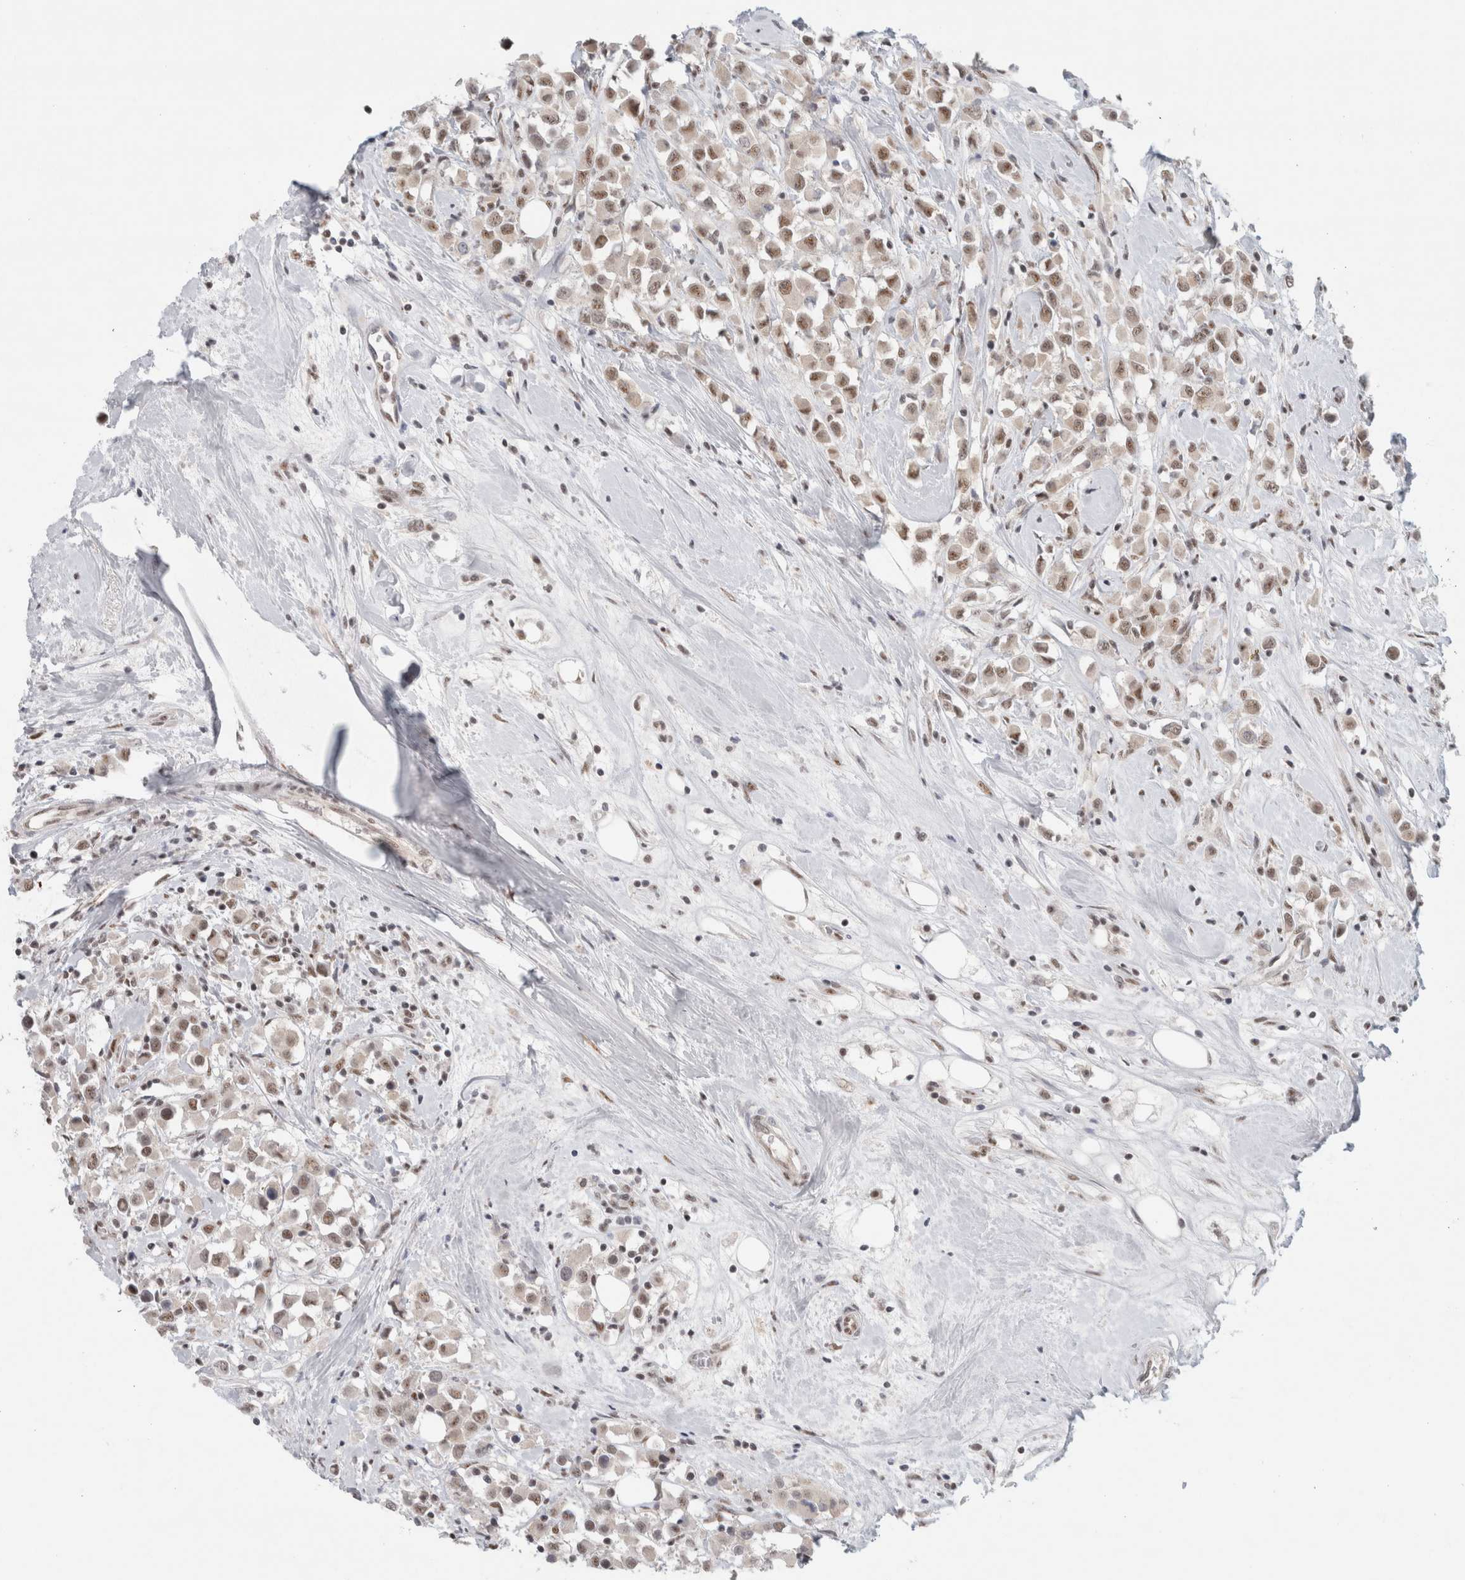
{"staining": {"intensity": "moderate", "quantity": ">75%", "location": "nuclear"}, "tissue": "breast cancer", "cell_type": "Tumor cells", "image_type": "cancer", "snomed": [{"axis": "morphology", "description": "Duct carcinoma"}, {"axis": "topography", "description": "Breast"}], "caption": "DAB immunohistochemical staining of intraductal carcinoma (breast) exhibits moderate nuclear protein positivity in approximately >75% of tumor cells.", "gene": "TRMT12", "patient": {"sex": "female", "age": 61}}